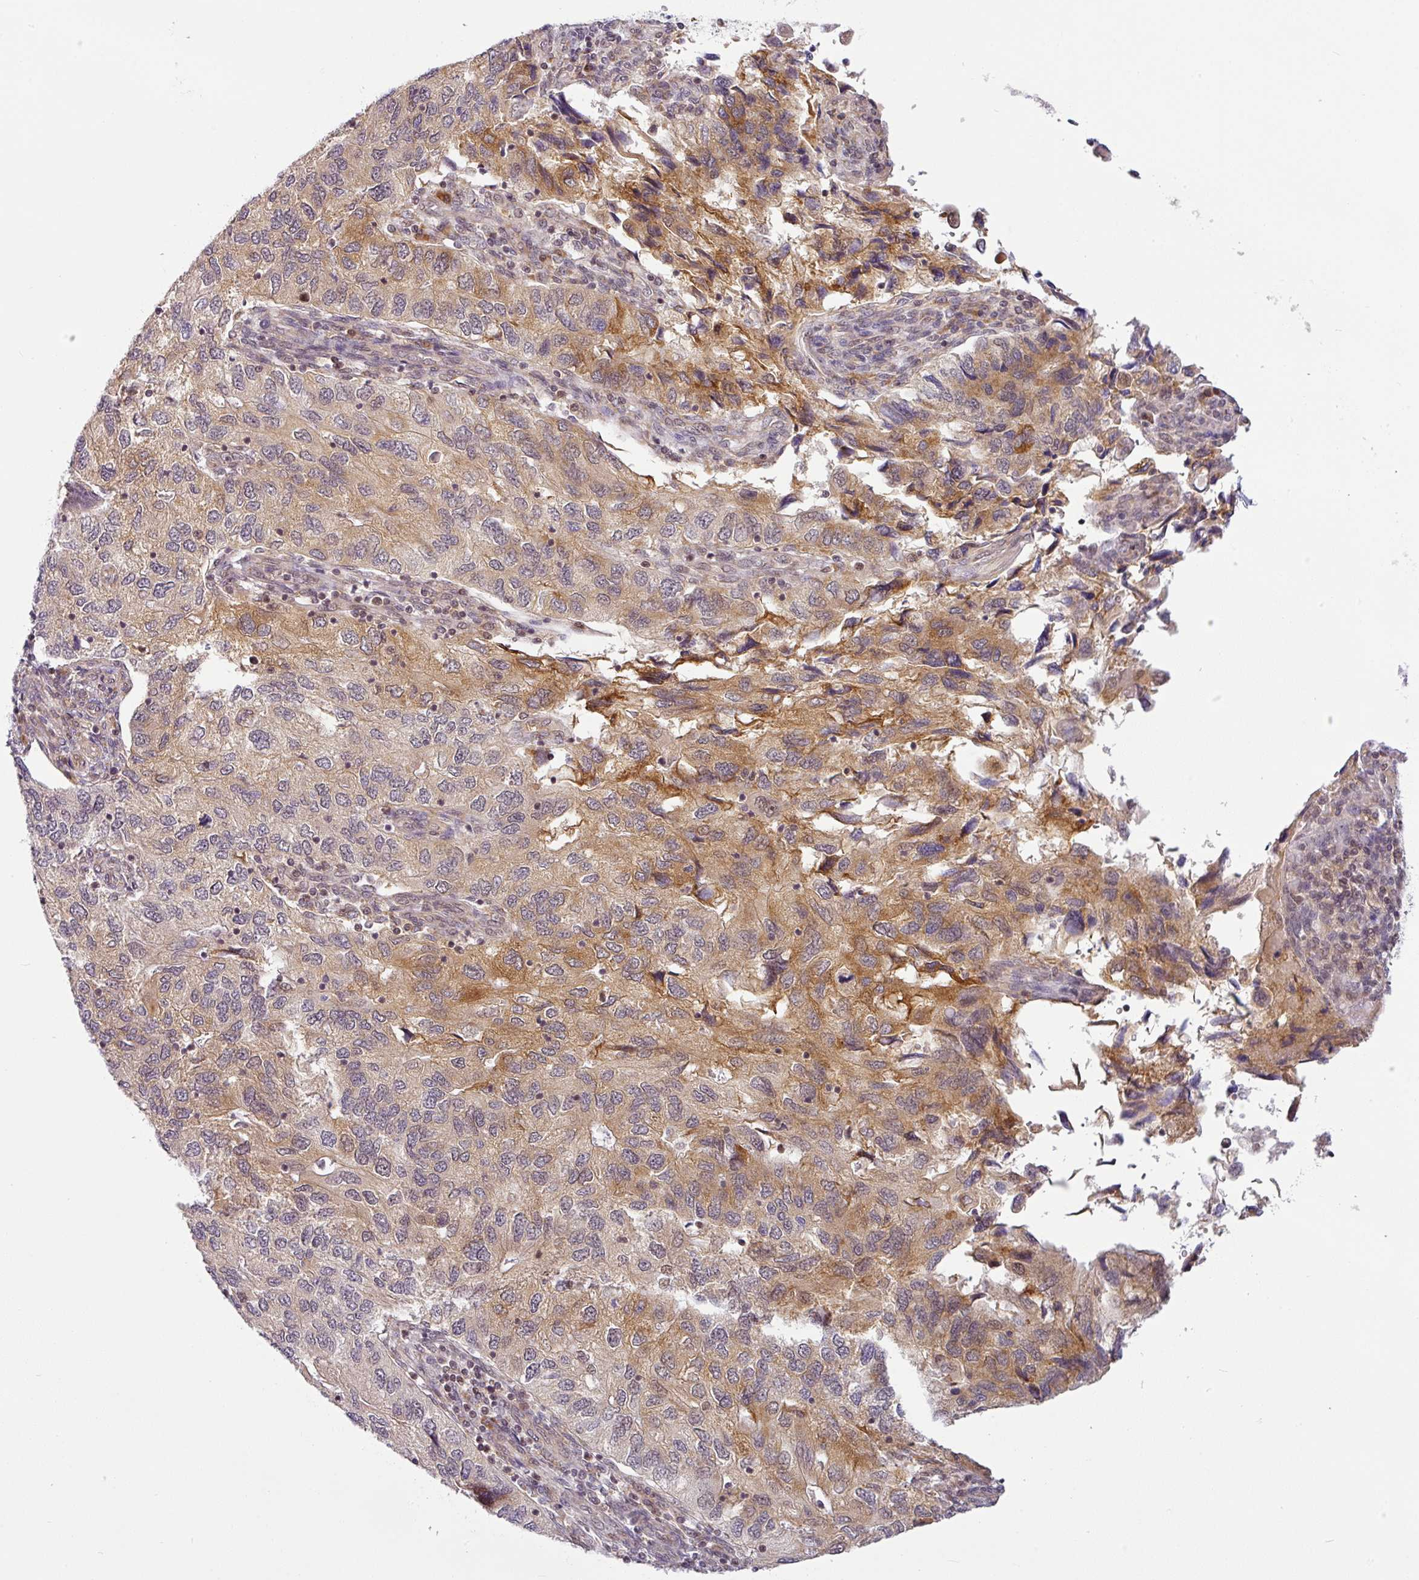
{"staining": {"intensity": "moderate", "quantity": "25%-75%", "location": "cytoplasmic/membranous"}, "tissue": "endometrial cancer", "cell_type": "Tumor cells", "image_type": "cancer", "snomed": [{"axis": "morphology", "description": "Carcinoma, NOS"}, {"axis": "topography", "description": "Uterus"}], "caption": "Endometrial cancer (carcinoma) stained with IHC demonstrates moderate cytoplasmic/membranous expression in about 25%-75% of tumor cells. (Stains: DAB in brown, nuclei in blue, Microscopy: brightfield microscopy at high magnification).", "gene": "NDUFB2", "patient": {"sex": "female", "age": 76}}